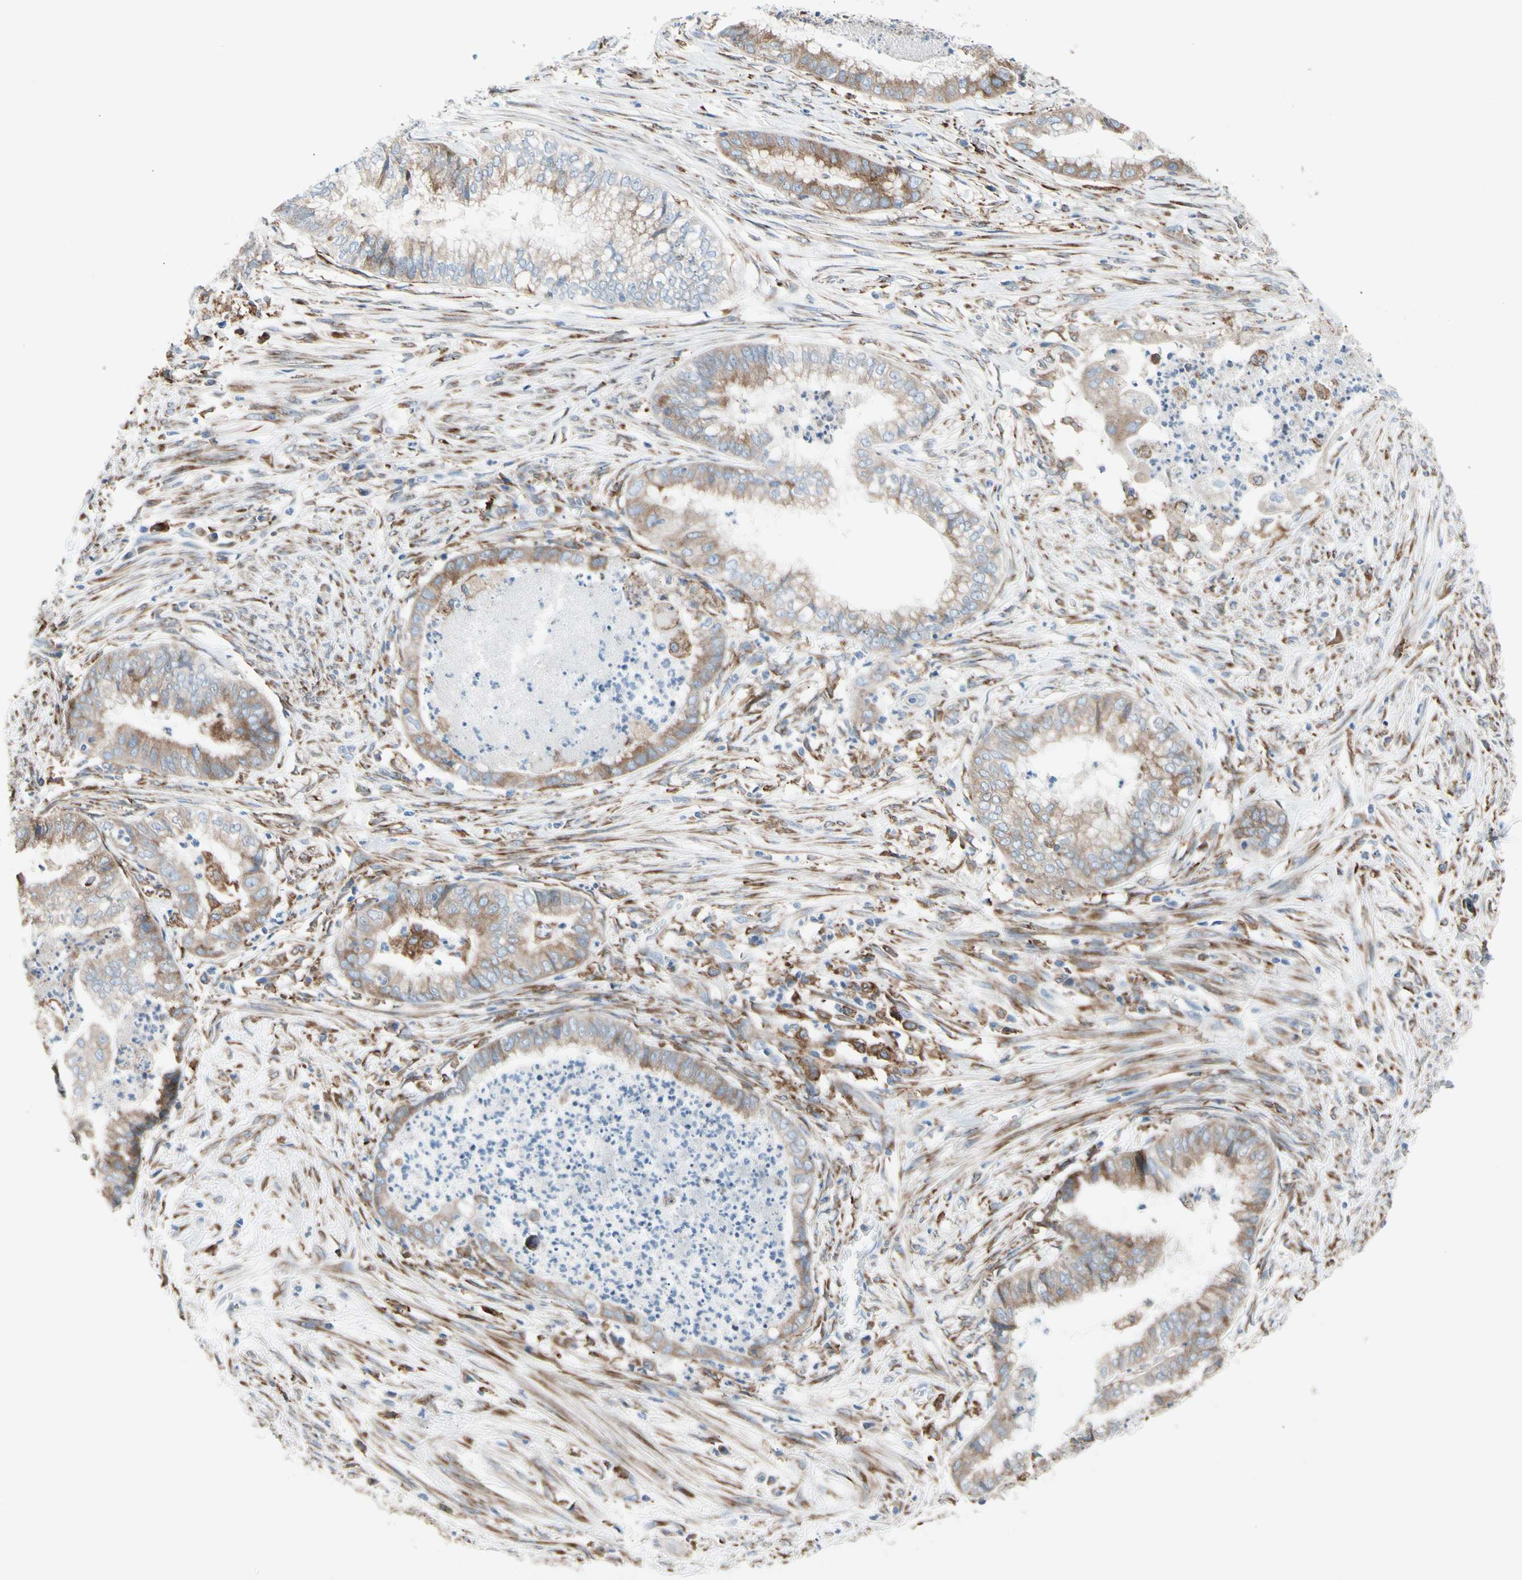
{"staining": {"intensity": "weak", "quantity": "25%-75%", "location": "cytoplasmic/membranous"}, "tissue": "endometrial cancer", "cell_type": "Tumor cells", "image_type": "cancer", "snomed": [{"axis": "morphology", "description": "Necrosis, NOS"}, {"axis": "morphology", "description": "Adenocarcinoma, NOS"}, {"axis": "topography", "description": "Endometrium"}], "caption": "An image of endometrial cancer stained for a protein exhibits weak cytoplasmic/membranous brown staining in tumor cells.", "gene": "LRPAP1", "patient": {"sex": "female", "age": 79}}